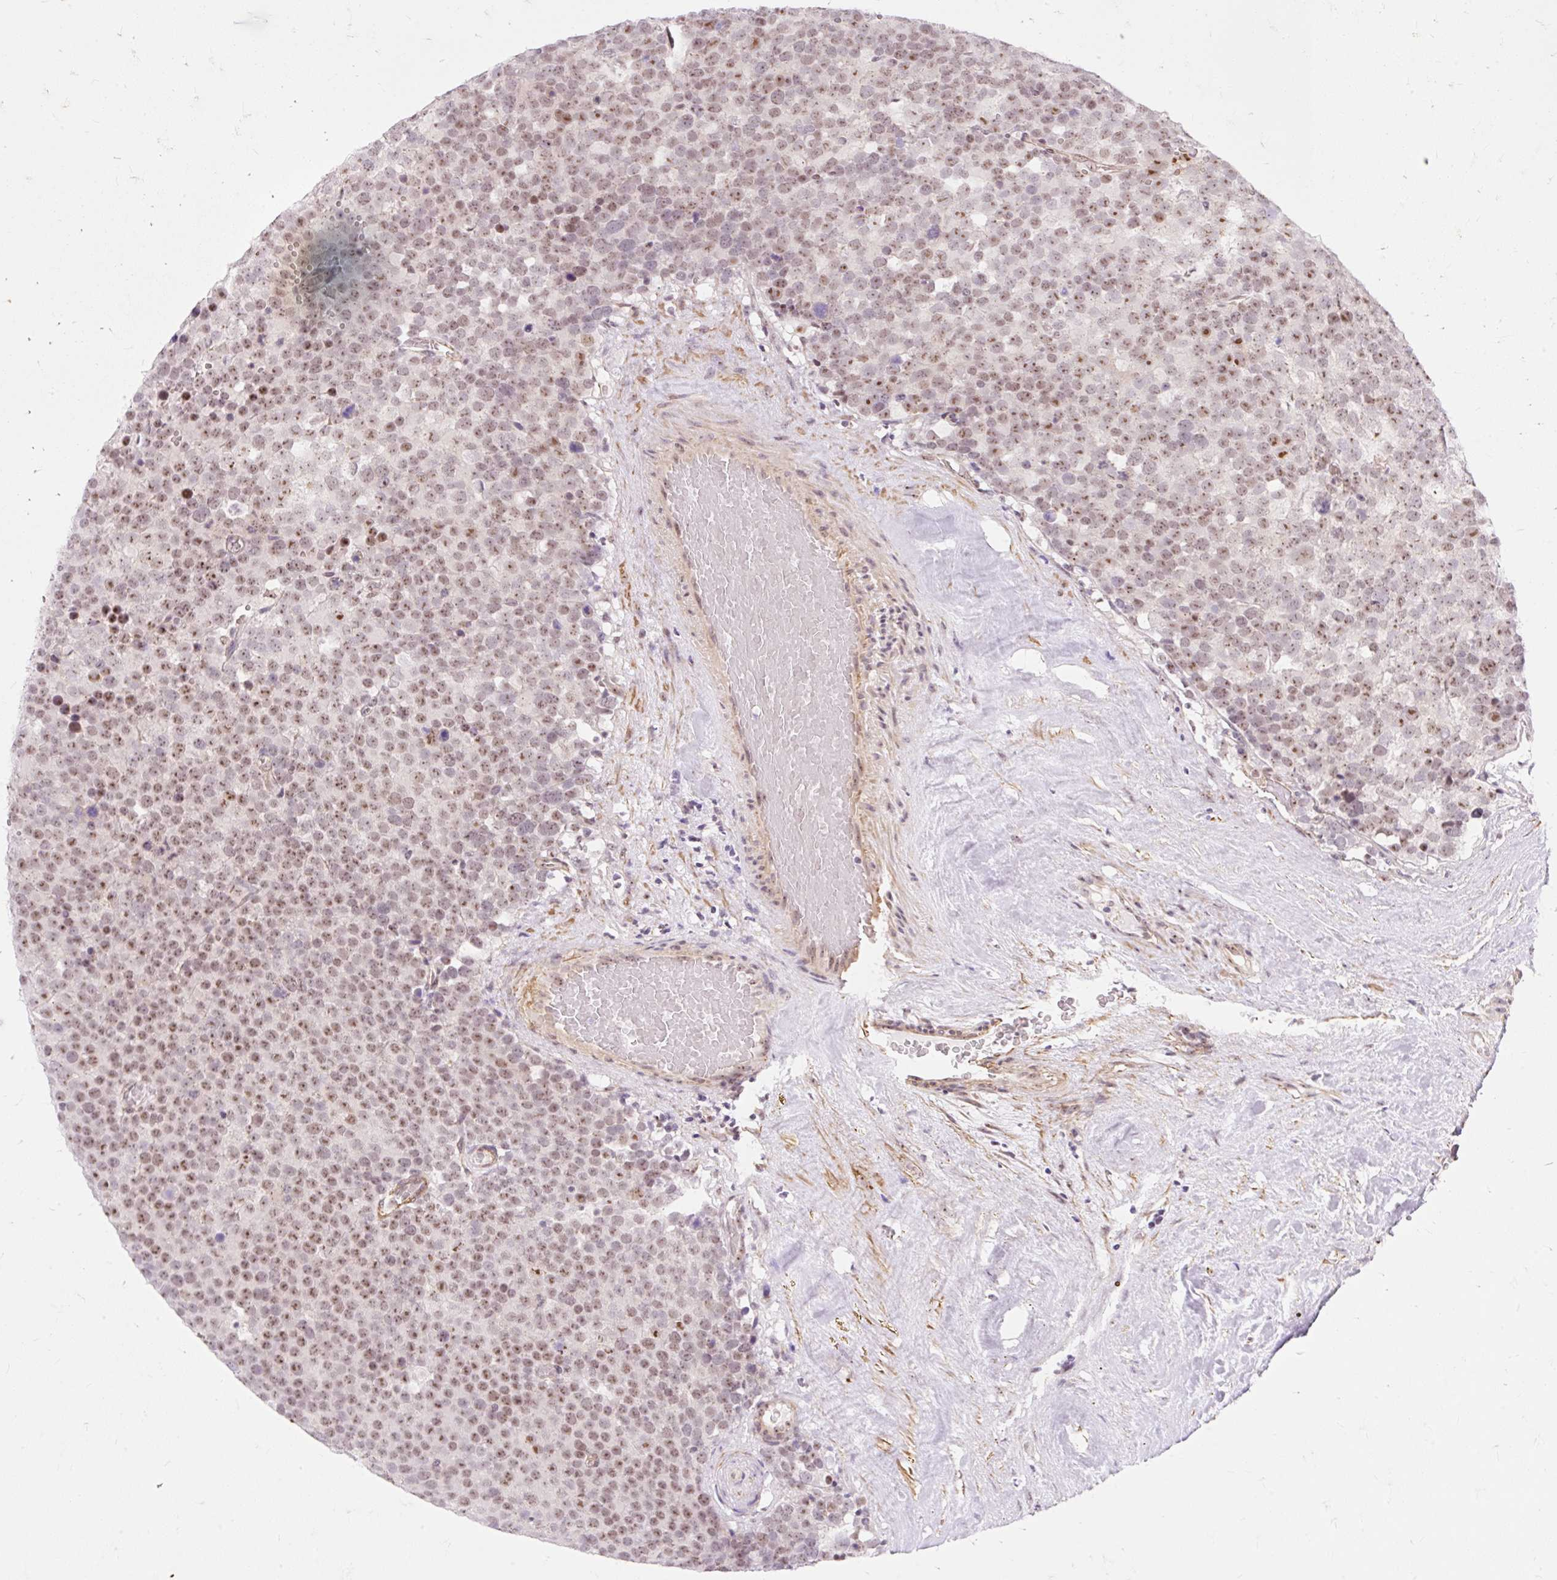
{"staining": {"intensity": "moderate", "quantity": ">75%", "location": "nuclear"}, "tissue": "testis cancer", "cell_type": "Tumor cells", "image_type": "cancer", "snomed": [{"axis": "morphology", "description": "Seminoma, NOS"}, {"axis": "topography", "description": "Testis"}], "caption": "This image exhibits testis cancer stained with immunohistochemistry (IHC) to label a protein in brown. The nuclear of tumor cells show moderate positivity for the protein. Nuclei are counter-stained blue.", "gene": "OBP2A", "patient": {"sex": "male", "age": 71}}